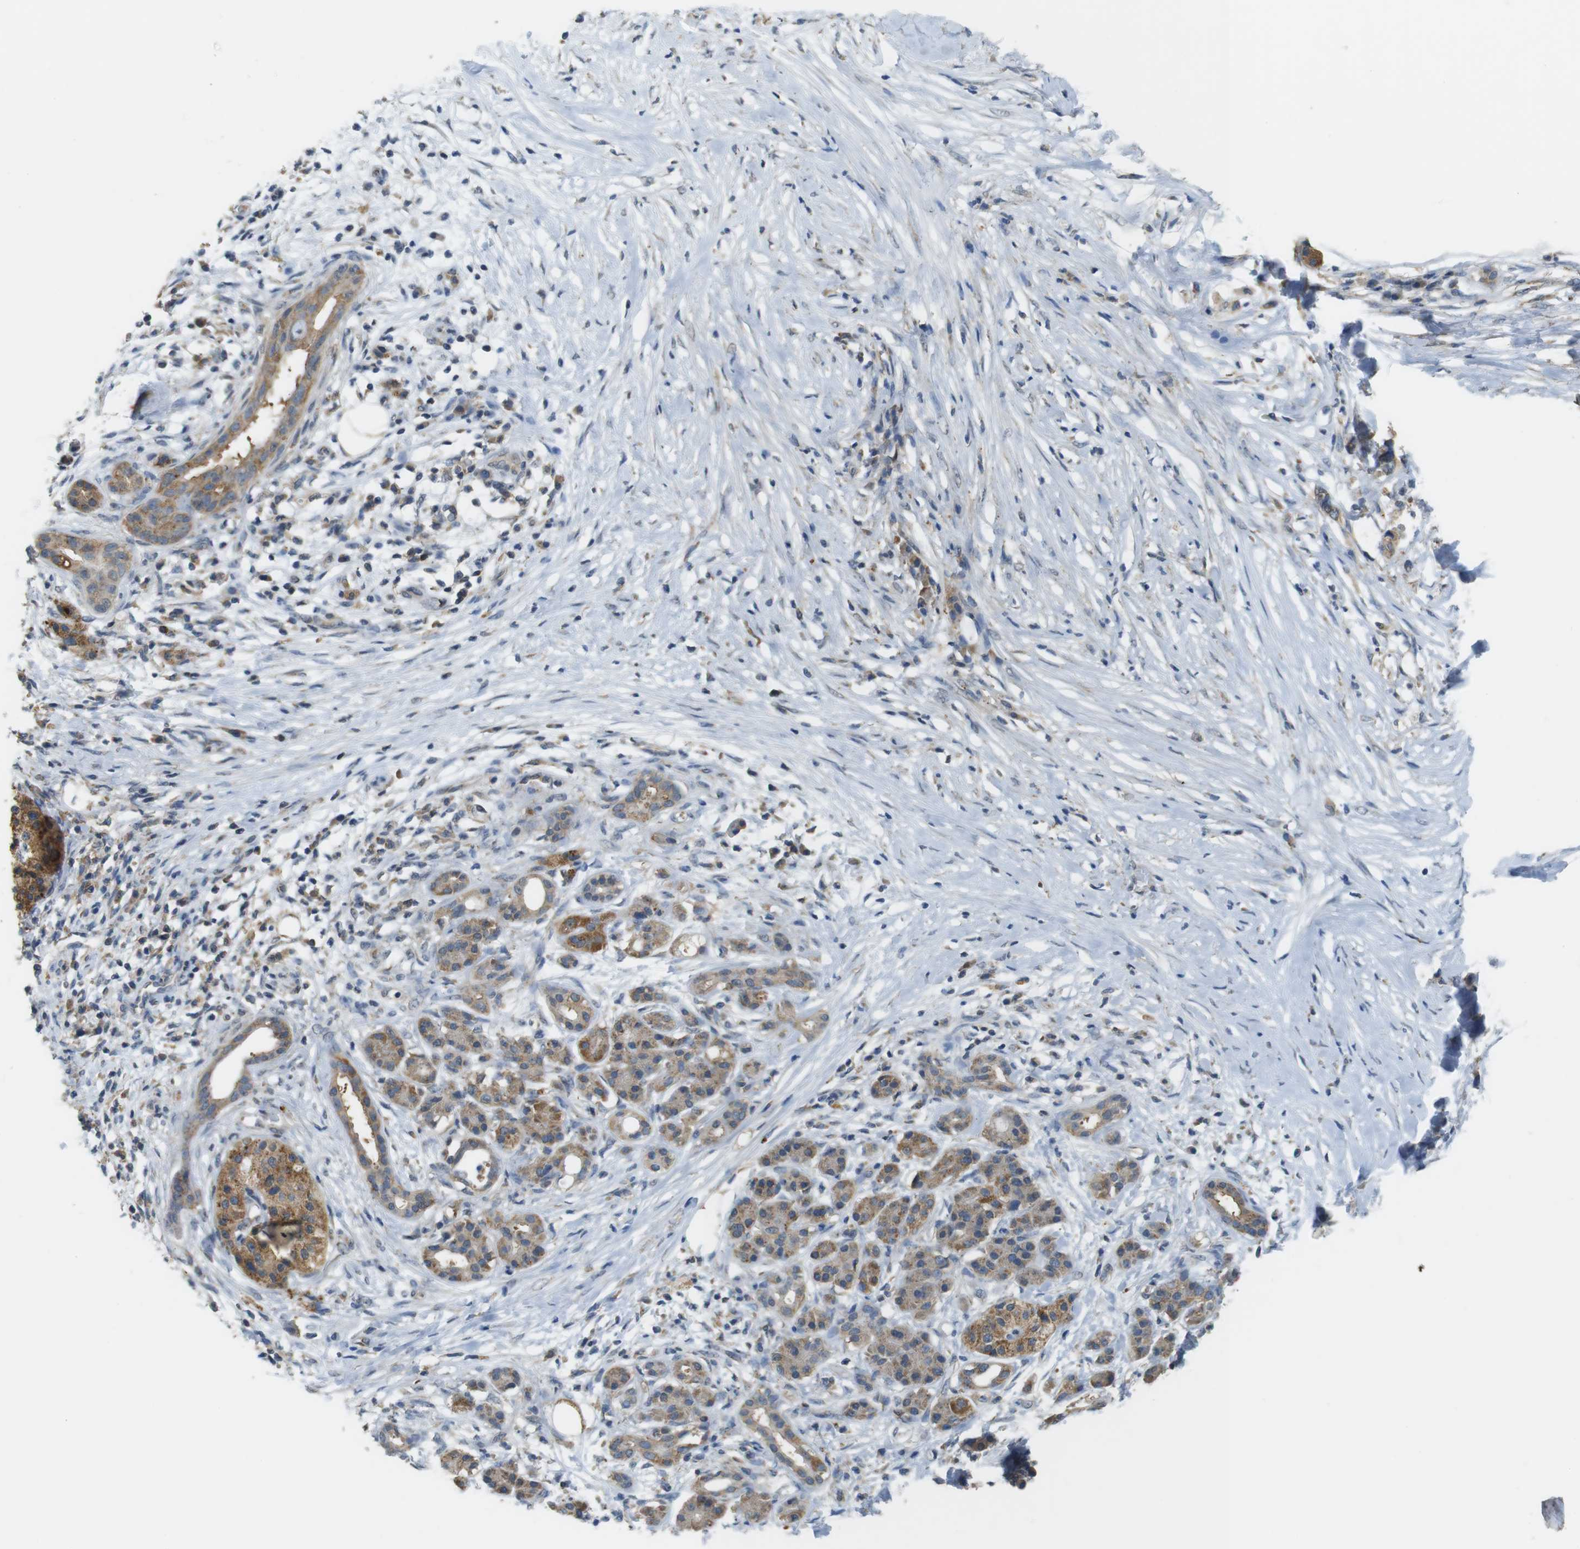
{"staining": {"intensity": "moderate", "quantity": ">75%", "location": "cytoplasmic/membranous"}, "tissue": "pancreatic cancer", "cell_type": "Tumor cells", "image_type": "cancer", "snomed": [{"axis": "morphology", "description": "Adenocarcinoma, NOS"}, {"axis": "topography", "description": "Pancreas"}], "caption": "Brown immunohistochemical staining in human pancreatic cancer demonstrates moderate cytoplasmic/membranous expression in approximately >75% of tumor cells. Using DAB (brown) and hematoxylin (blue) stains, captured at high magnification using brightfield microscopy.", "gene": "BRI3BP", "patient": {"sex": "male", "age": 77}}